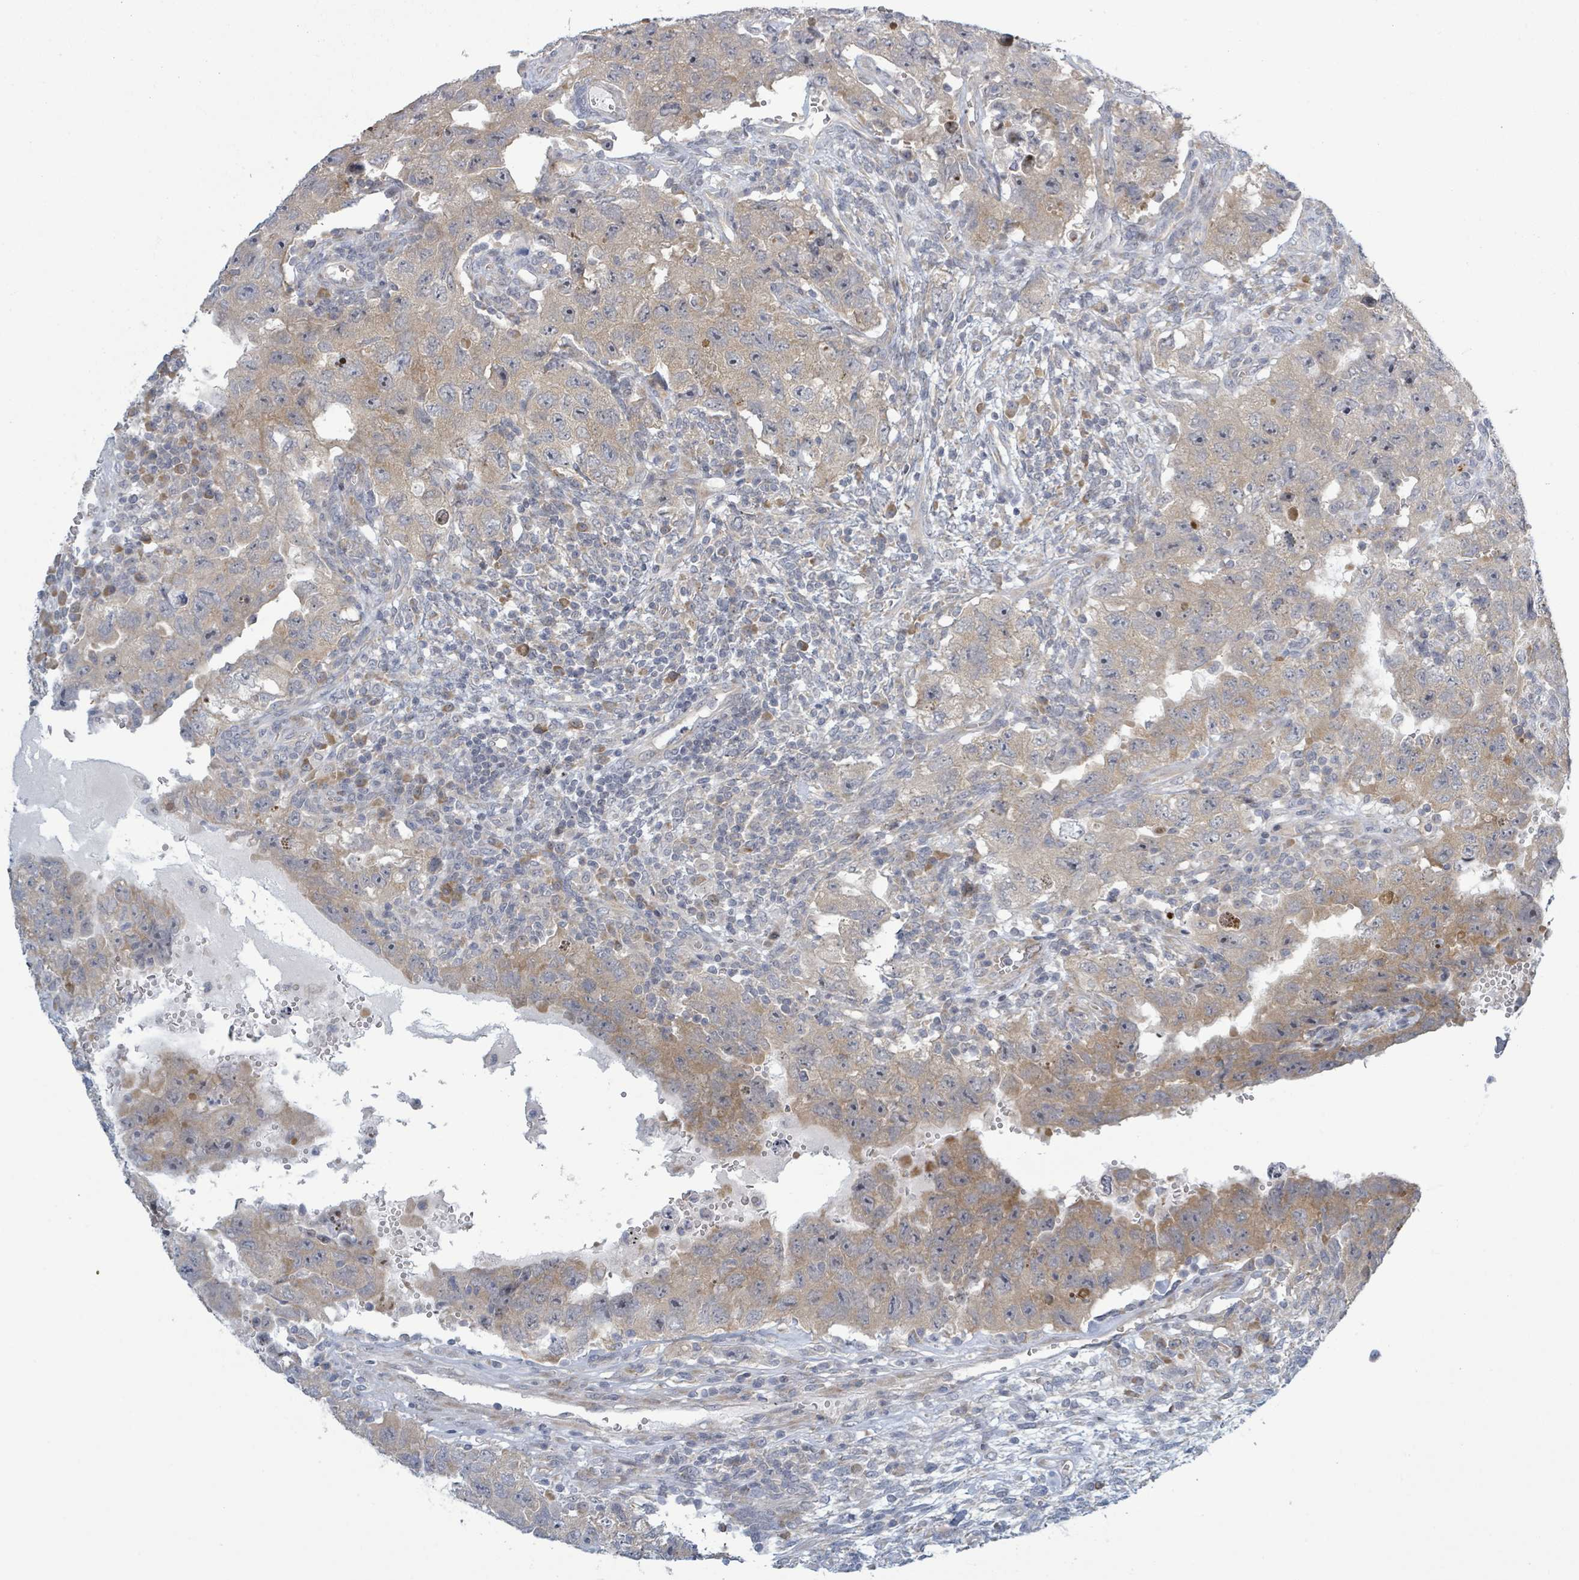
{"staining": {"intensity": "moderate", "quantity": "25%-75%", "location": "cytoplasmic/membranous"}, "tissue": "testis cancer", "cell_type": "Tumor cells", "image_type": "cancer", "snomed": [{"axis": "morphology", "description": "Carcinoma, Embryonal, NOS"}, {"axis": "topography", "description": "Testis"}], "caption": "Human testis cancer (embryonal carcinoma) stained with a protein marker displays moderate staining in tumor cells.", "gene": "RPL32", "patient": {"sex": "male", "age": 26}}